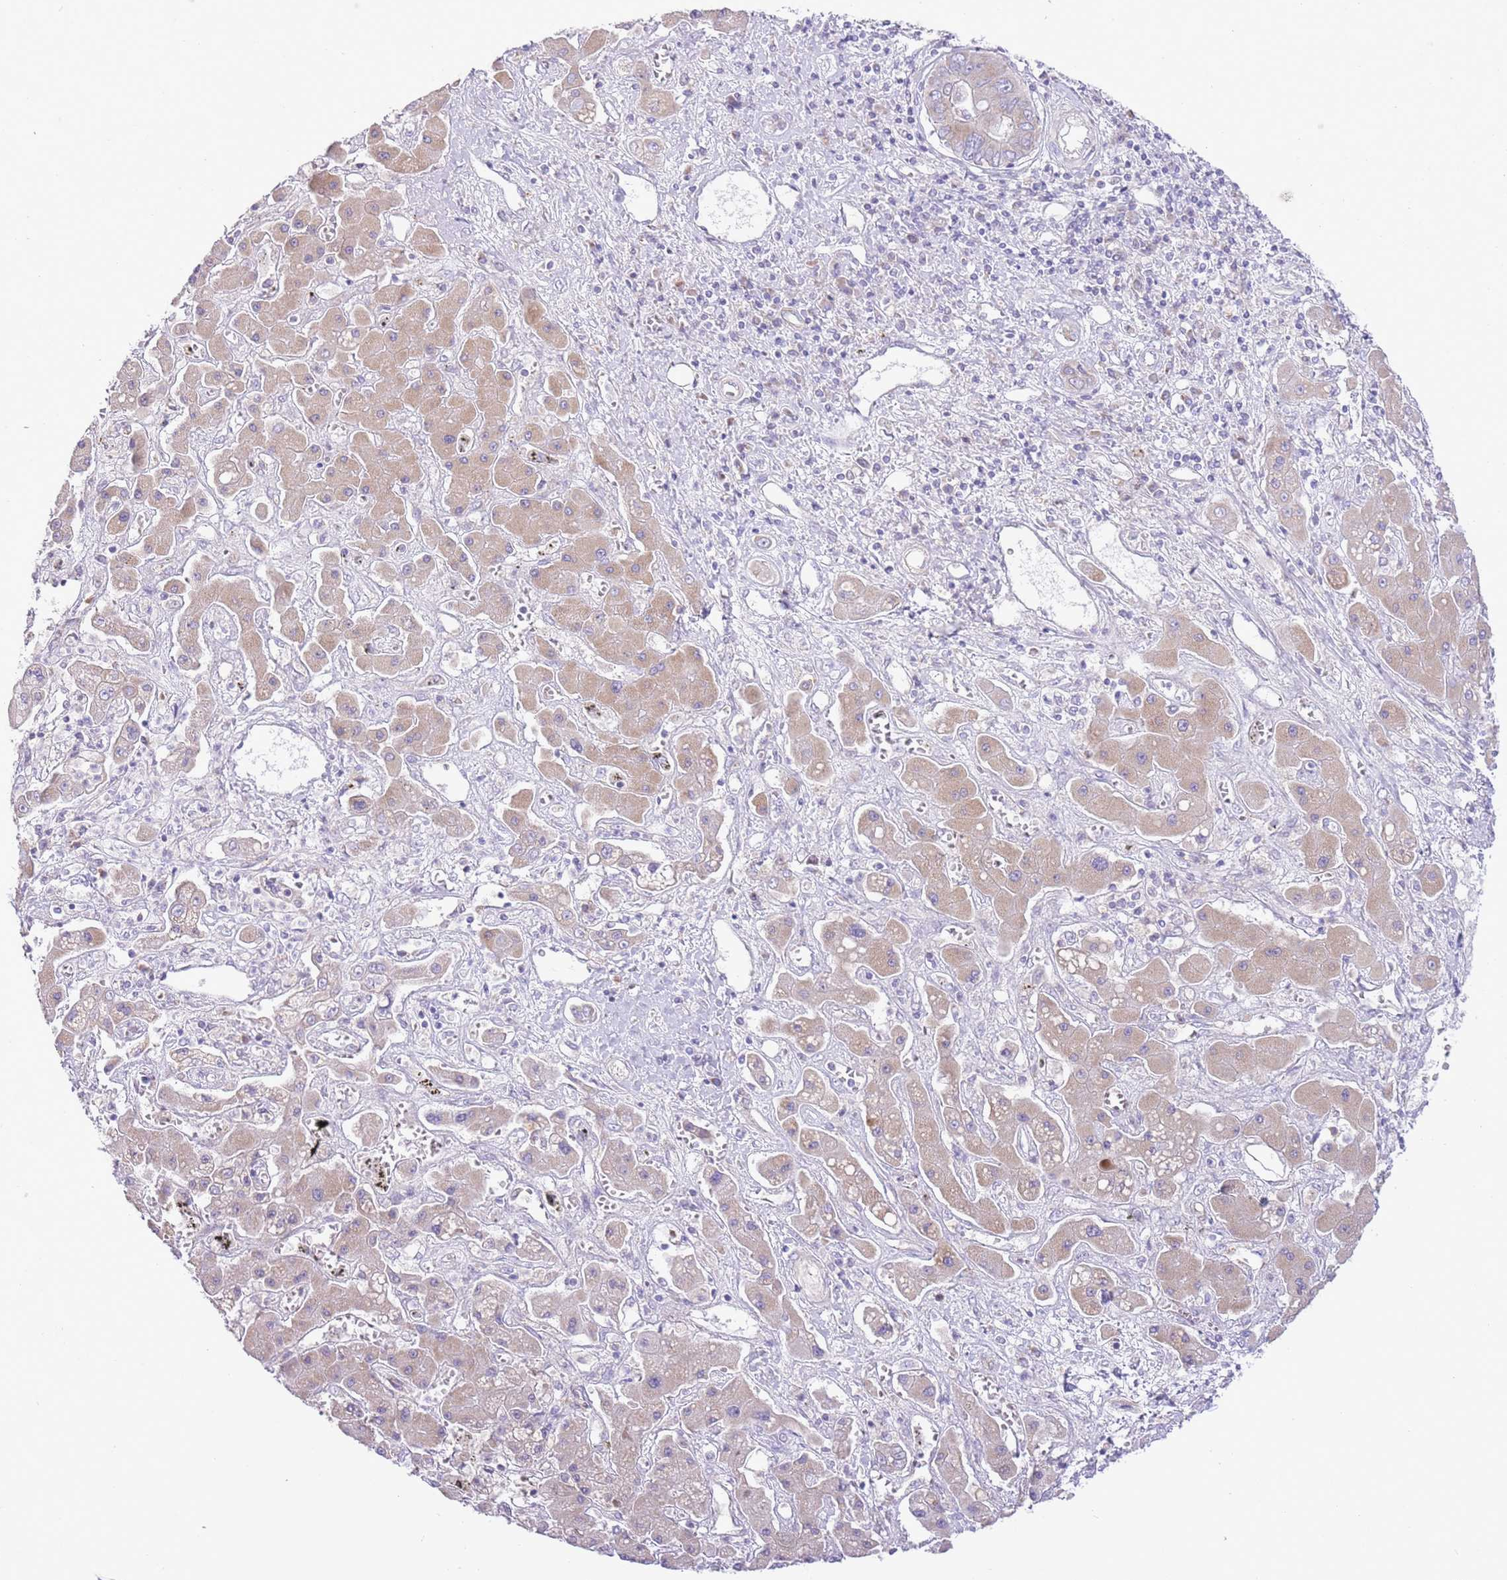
{"staining": {"intensity": "moderate", "quantity": ">75%", "location": "cytoplasmic/membranous"}, "tissue": "liver cancer", "cell_type": "Tumor cells", "image_type": "cancer", "snomed": [{"axis": "morphology", "description": "Cholangiocarcinoma"}, {"axis": "topography", "description": "Liver"}], "caption": "Cholangiocarcinoma (liver) stained with DAB immunohistochemistry (IHC) reveals medium levels of moderate cytoplasmic/membranous staining in about >75% of tumor cells. The staining was performed using DAB, with brown indicating positive protein expression. Nuclei are stained blue with hematoxylin.", "gene": "OAZ2", "patient": {"sex": "male", "age": 67}}